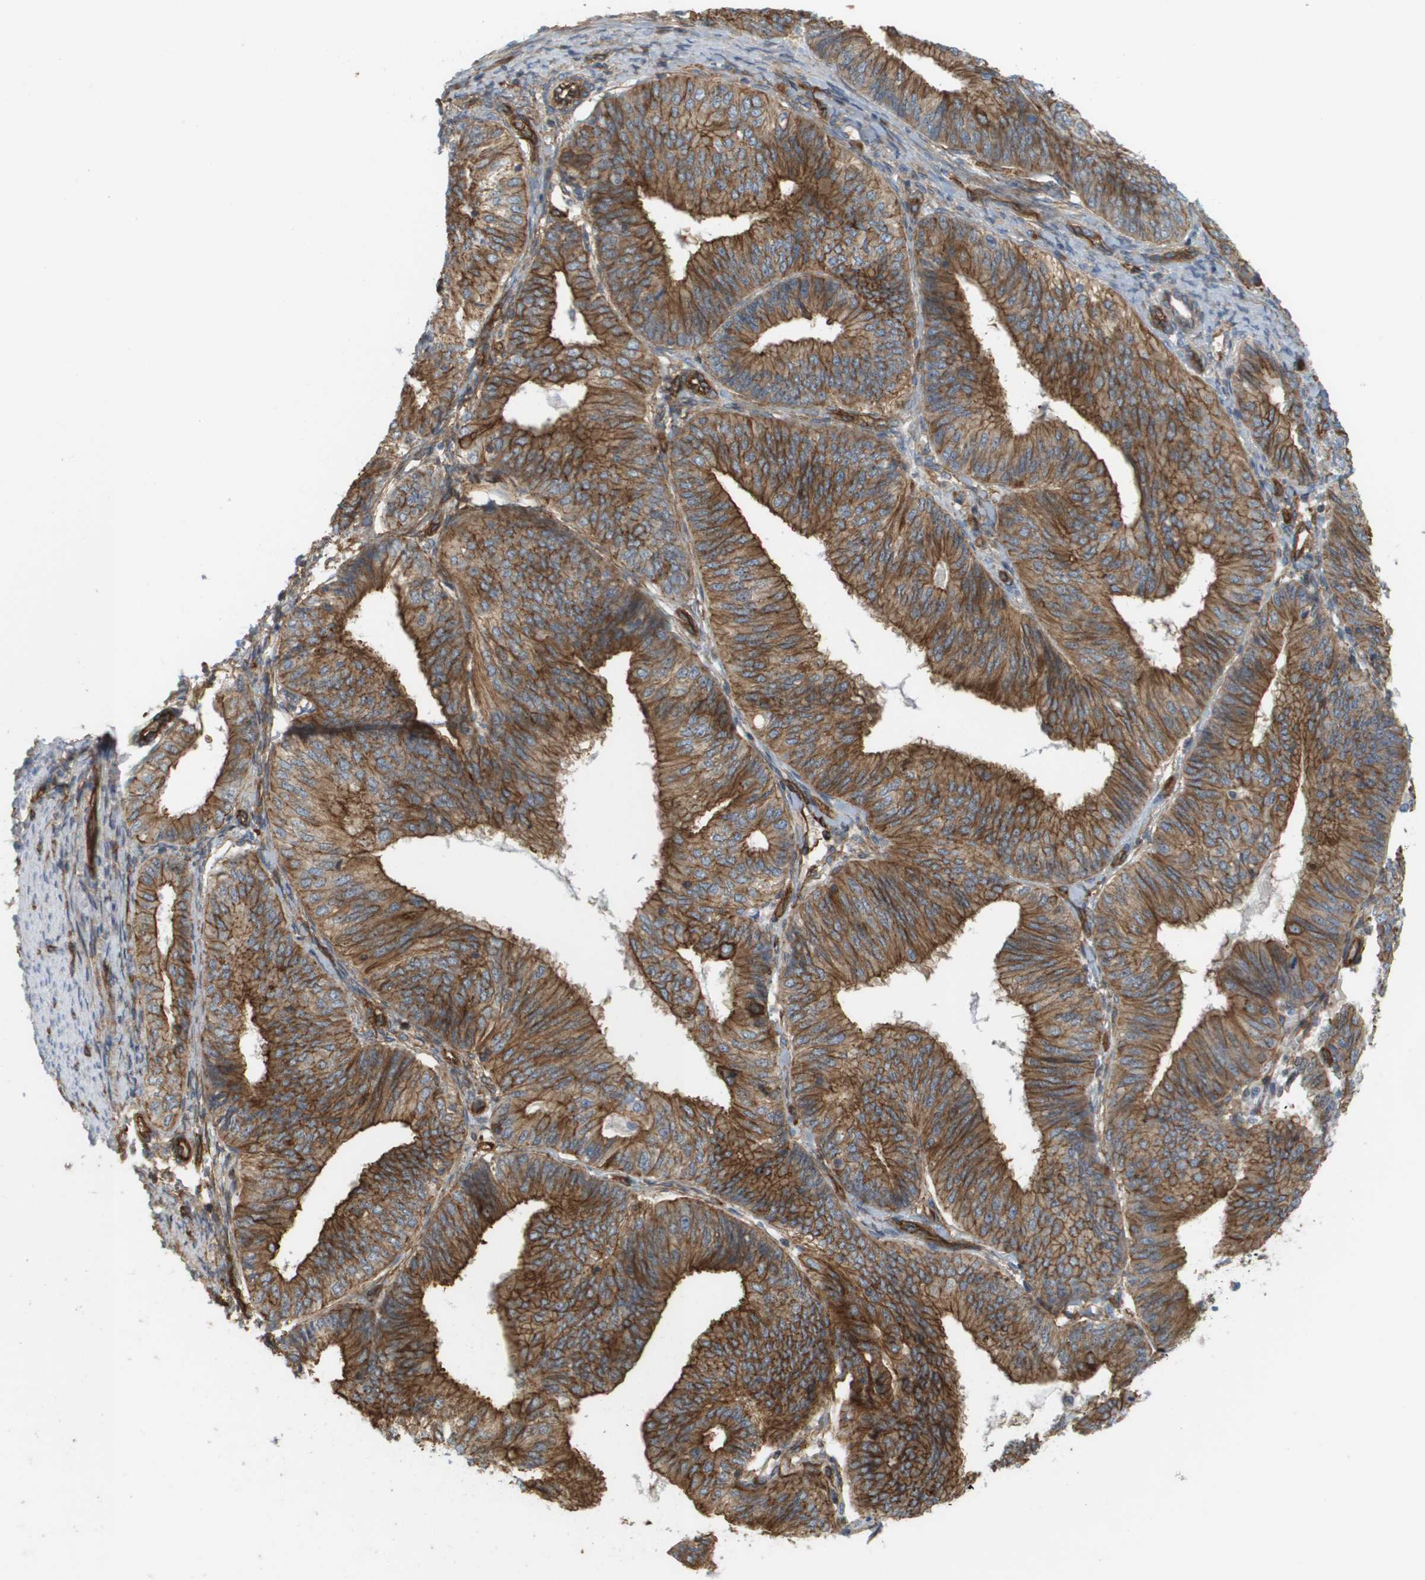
{"staining": {"intensity": "strong", "quantity": ">75%", "location": "cytoplasmic/membranous"}, "tissue": "endometrial cancer", "cell_type": "Tumor cells", "image_type": "cancer", "snomed": [{"axis": "morphology", "description": "Adenocarcinoma, NOS"}, {"axis": "topography", "description": "Endometrium"}], "caption": "There is high levels of strong cytoplasmic/membranous staining in tumor cells of endometrial cancer, as demonstrated by immunohistochemical staining (brown color).", "gene": "SGMS2", "patient": {"sex": "female", "age": 58}}